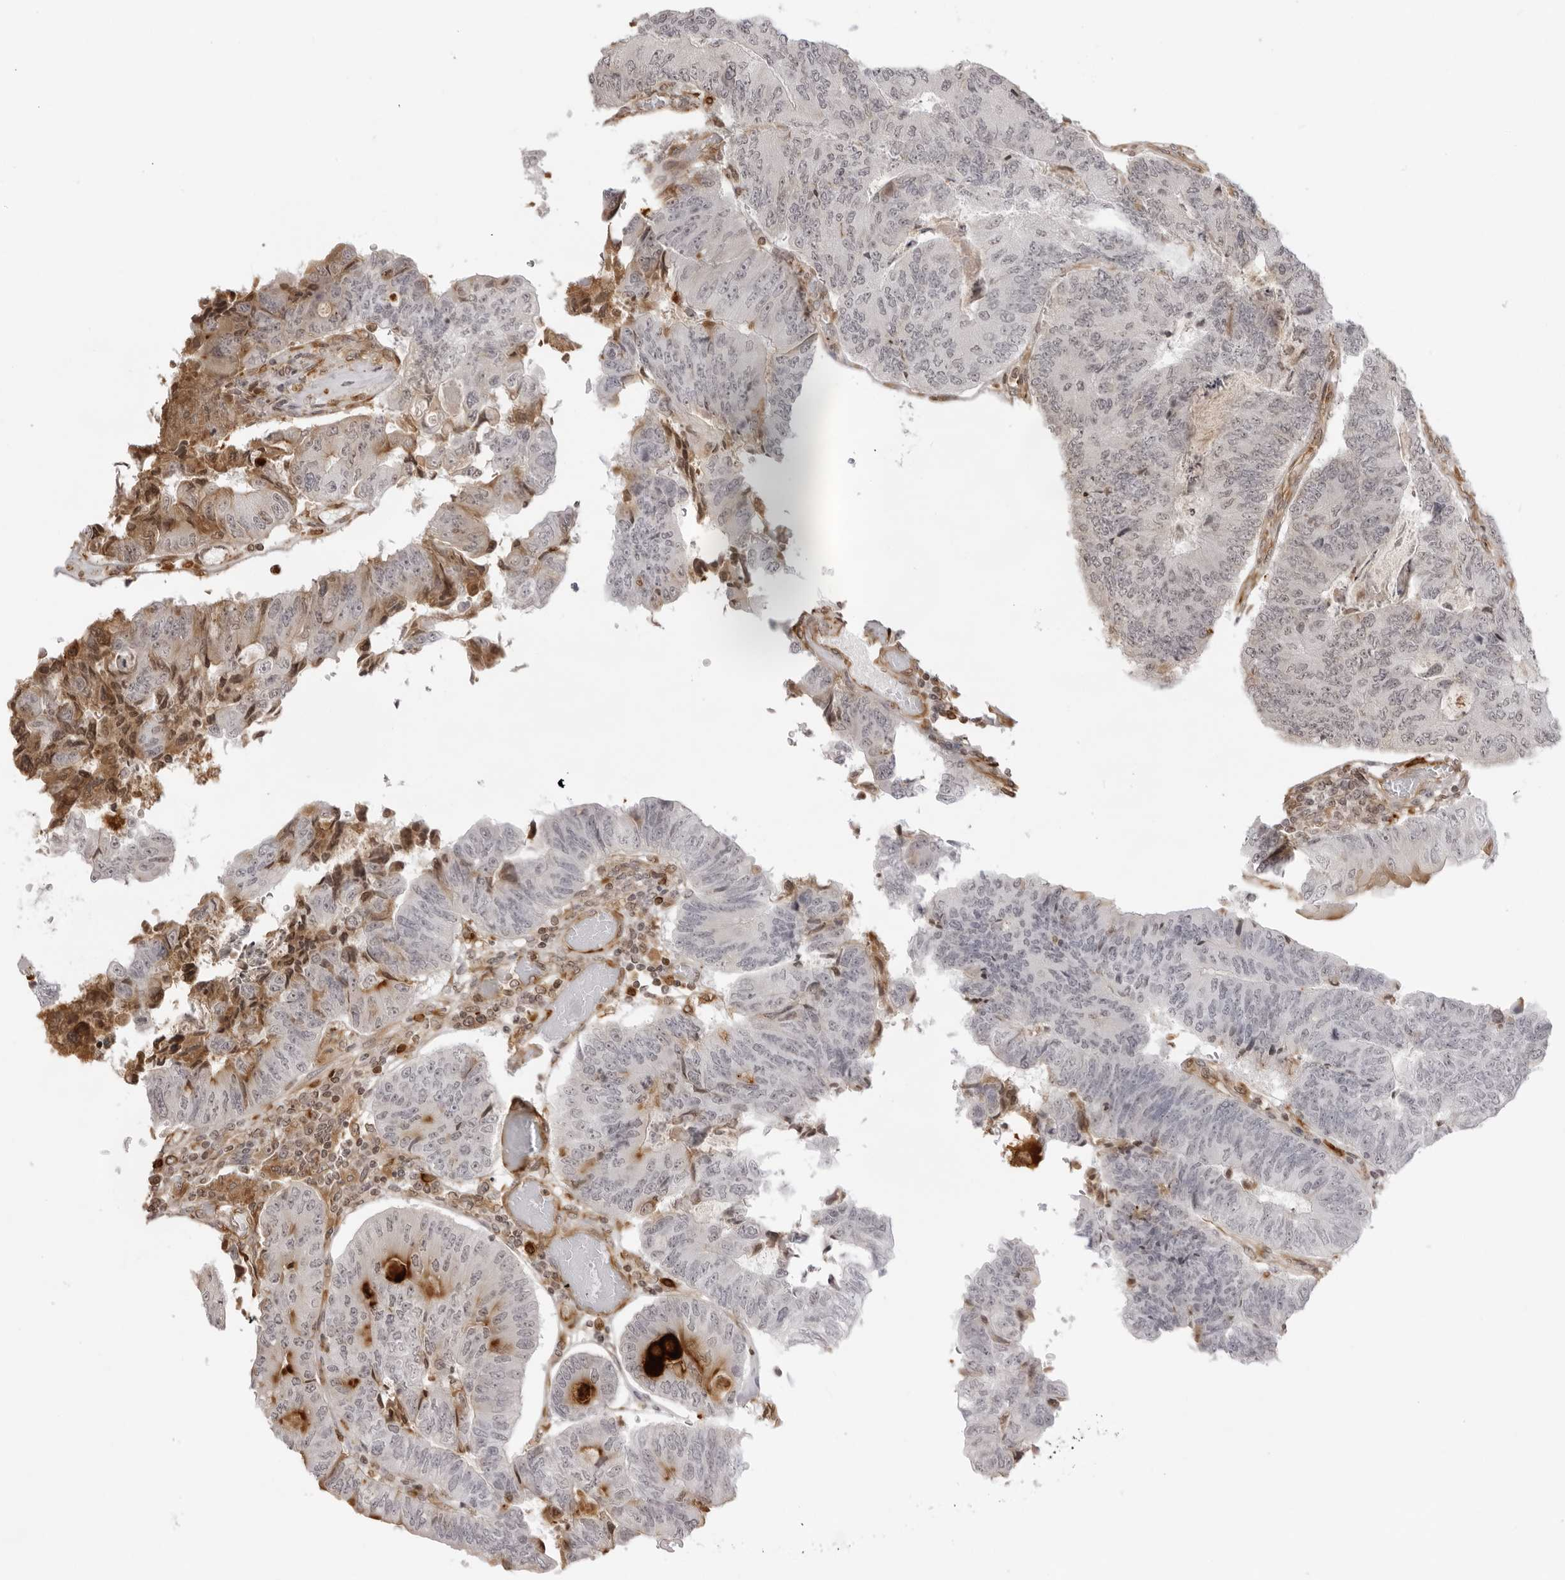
{"staining": {"intensity": "negative", "quantity": "none", "location": "none"}, "tissue": "colorectal cancer", "cell_type": "Tumor cells", "image_type": "cancer", "snomed": [{"axis": "morphology", "description": "Adenocarcinoma, NOS"}, {"axis": "topography", "description": "Colon"}], "caption": "The image shows no staining of tumor cells in colorectal adenocarcinoma. (Immunohistochemistry, brightfield microscopy, high magnification).", "gene": "DYNLT5", "patient": {"sex": "female", "age": 67}}